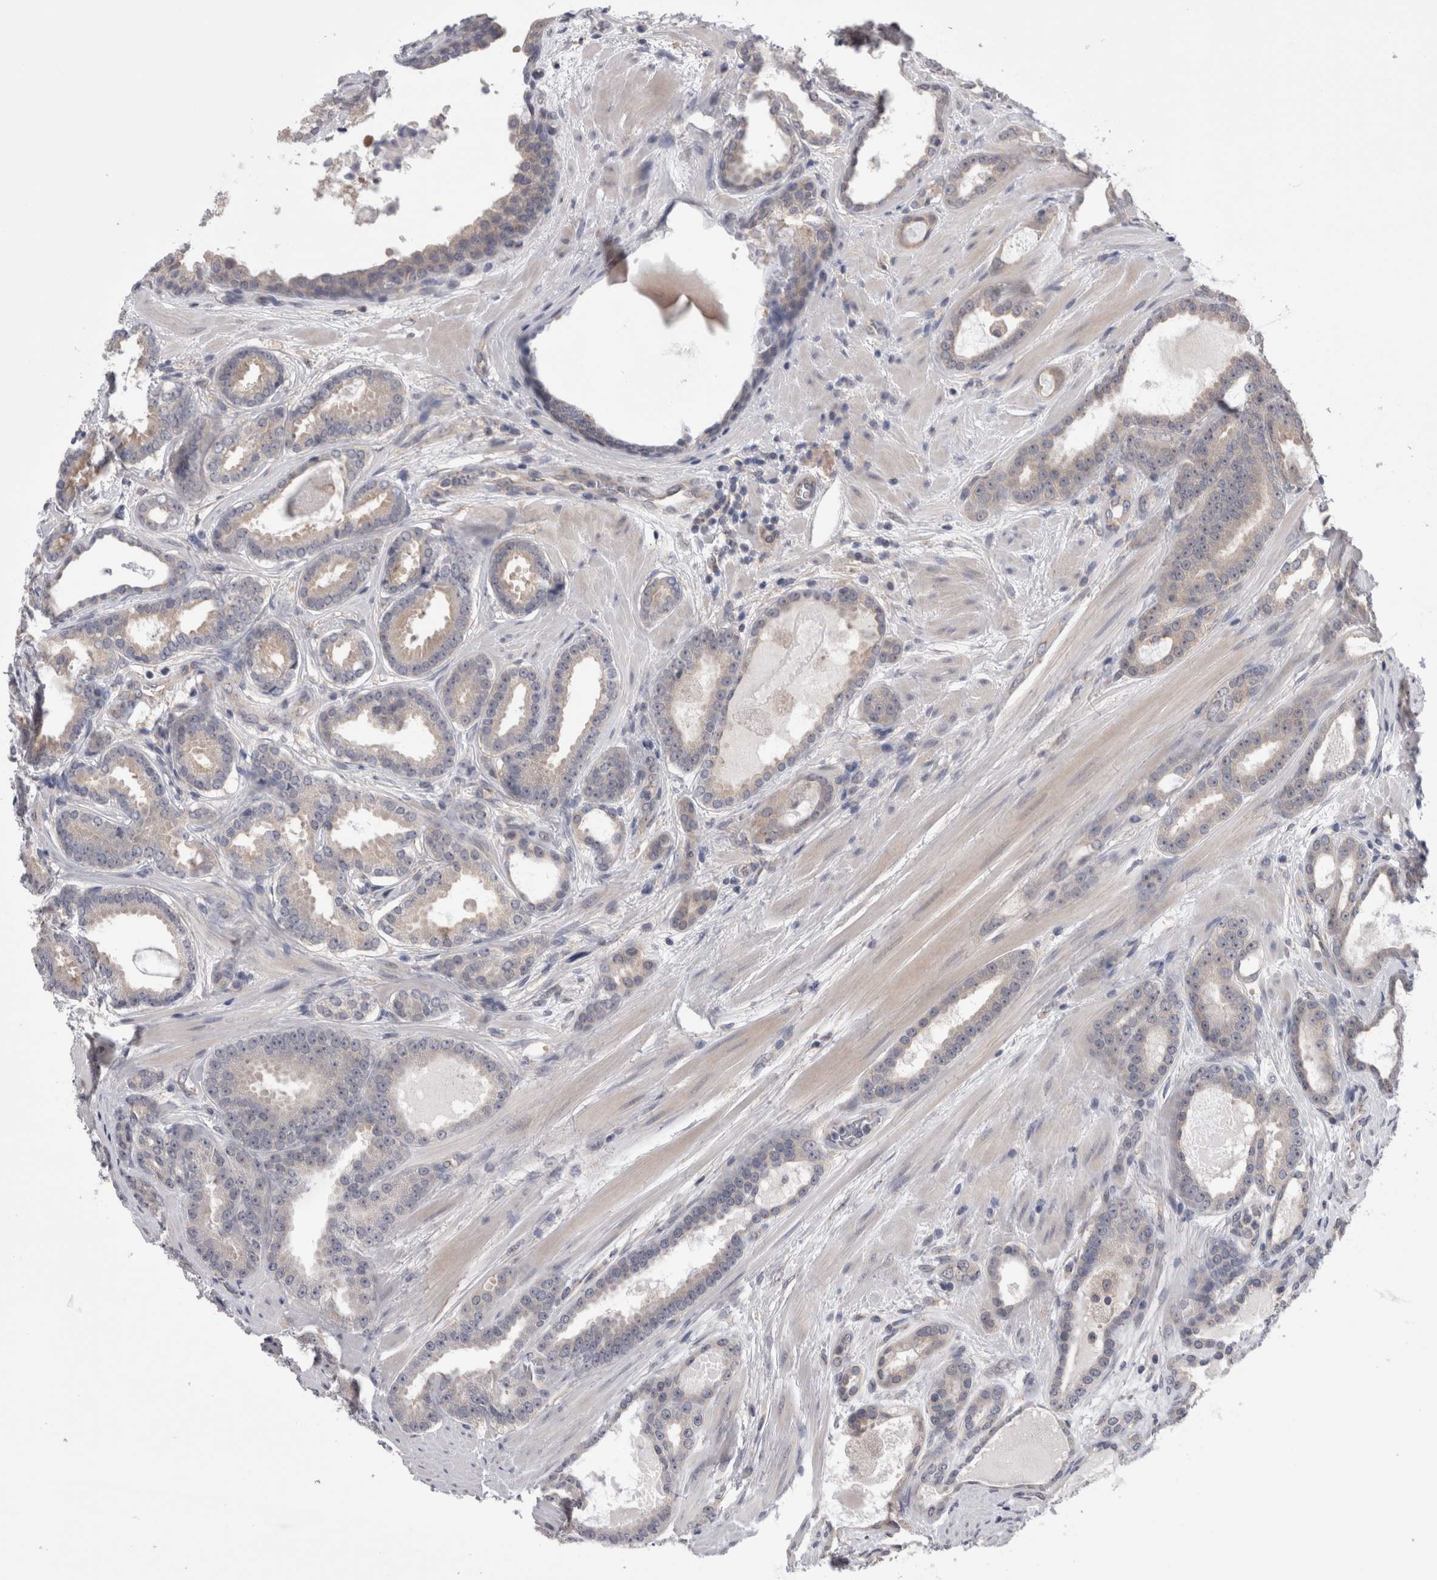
{"staining": {"intensity": "weak", "quantity": "25%-75%", "location": "cytoplasmic/membranous"}, "tissue": "prostate cancer", "cell_type": "Tumor cells", "image_type": "cancer", "snomed": [{"axis": "morphology", "description": "Adenocarcinoma, High grade"}, {"axis": "topography", "description": "Prostate"}], "caption": "Protein expression analysis of human prostate cancer reveals weak cytoplasmic/membranous expression in approximately 25%-75% of tumor cells.", "gene": "DCTN6", "patient": {"sex": "male", "age": 60}}